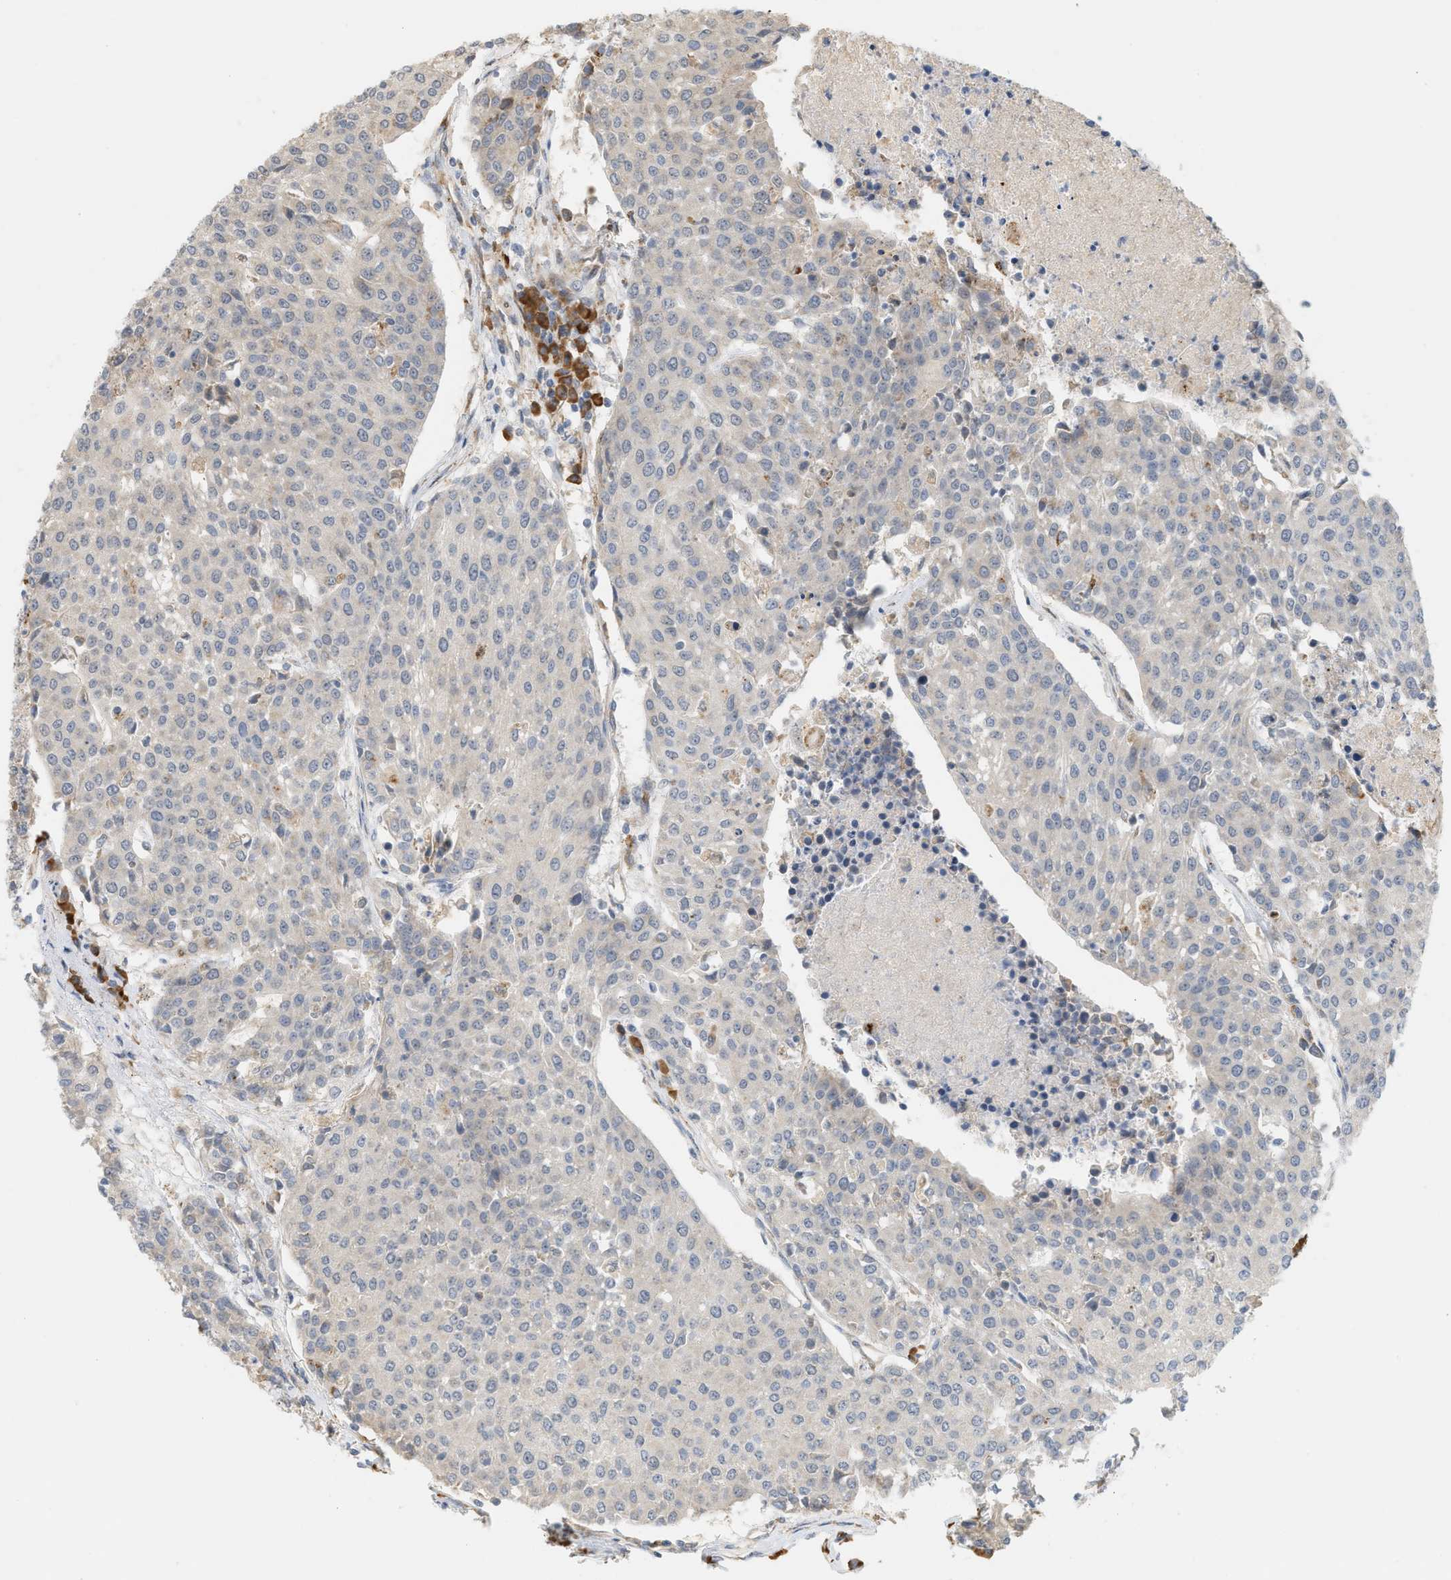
{"staining": {"intensity": "weak", "quantity": "<25%", "location": "cytoplasmic/membranous"}, "tissue": "urothelial cancer", "cell_type": "Tumor cells", "image_type": "cancer", "snomed": [{"axis": "morphology", "description": "Urothelial carcinoma, High grade"}, {"axis": "topography", "description": "Urinary bladder"}], "caption": "A photomicrograph of human high-grade urothelial carcinoma is negative for staining in tumor cells.", "gene": "SVOP", "patient": {"sex": "female", "age": 85}}